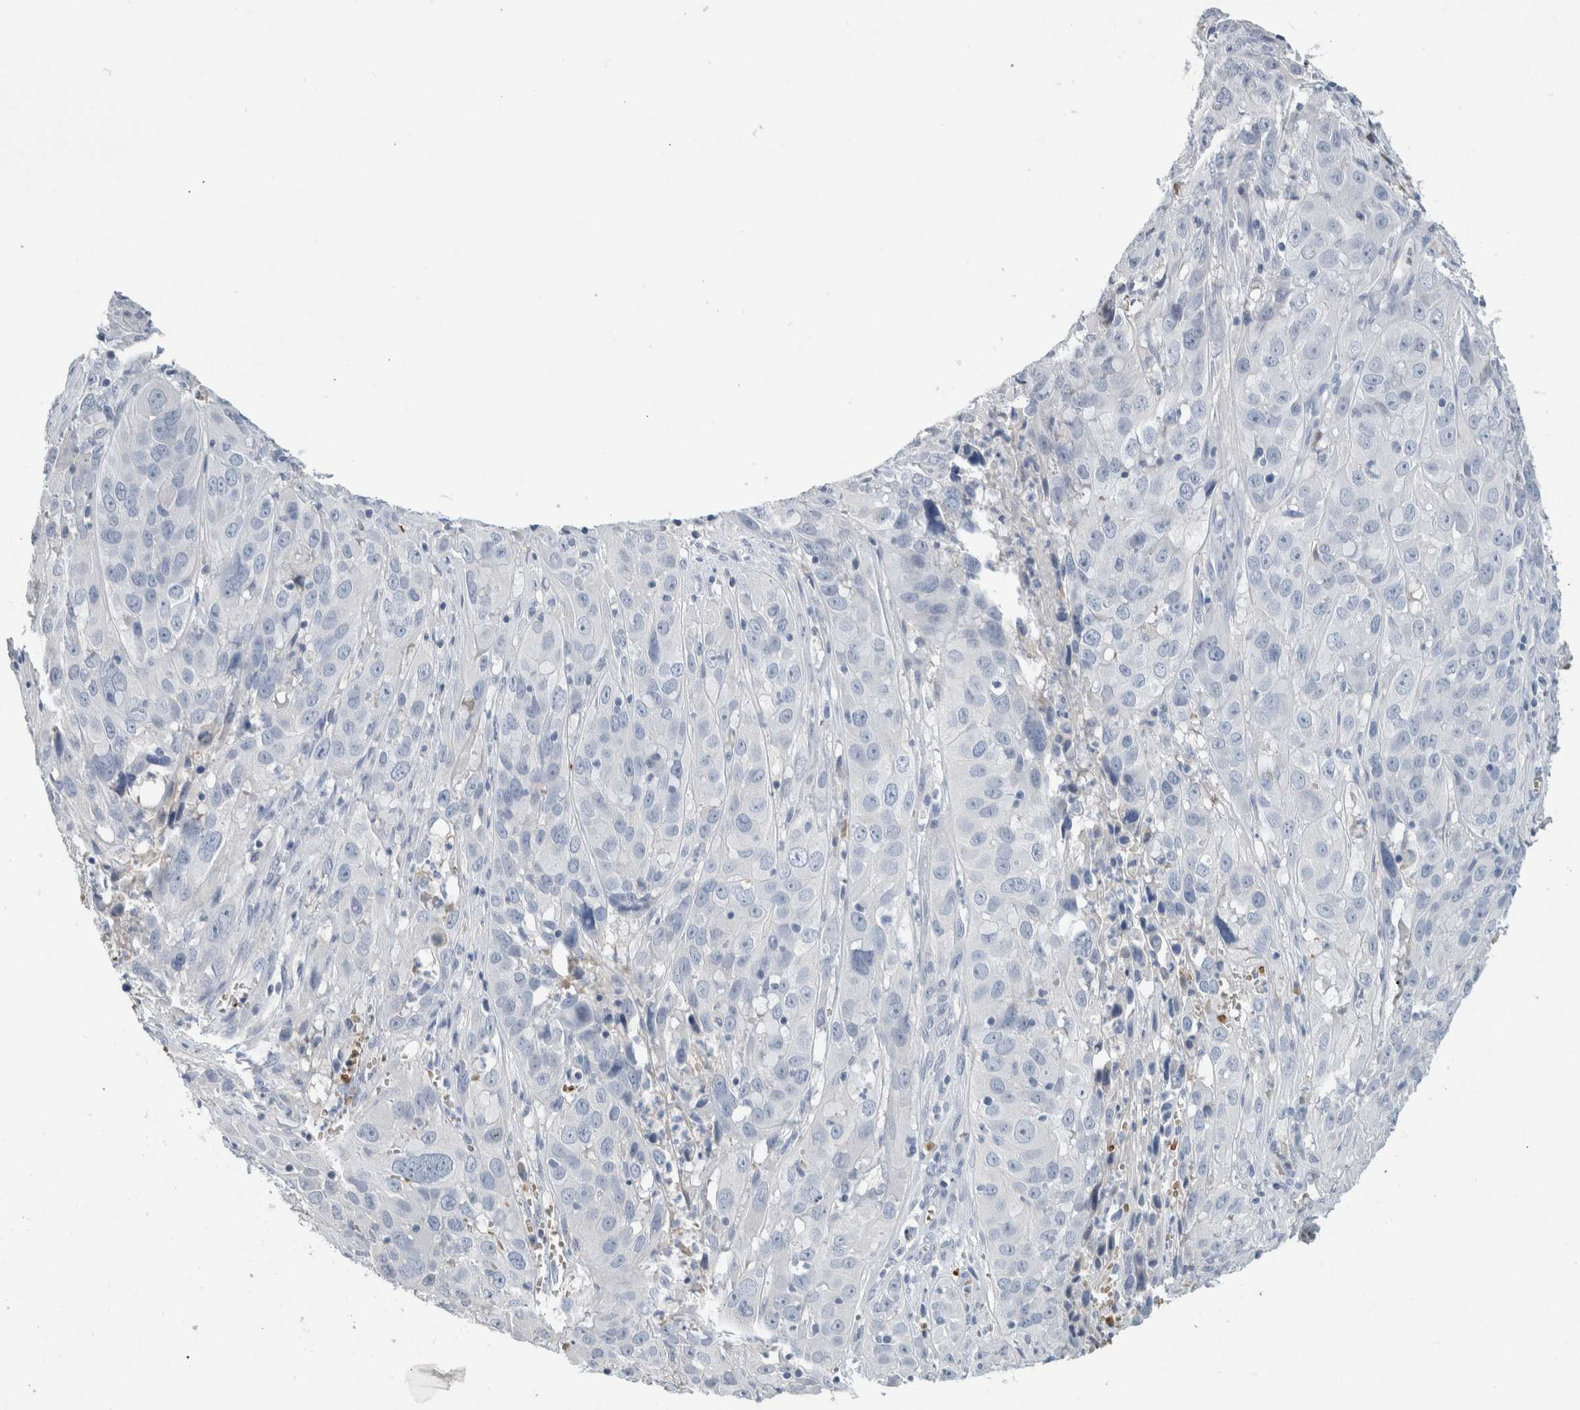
{"staining": {"intensity": "negative", "quantity": "none", "location": "none"}, "tissue": "cervical cancer", "cell_type": "Tumor cells", "image_type": "cancer", "snomed": [{"axis": "morphology", "description": "Squamous cell carcinoma, NOS"}, {"axis": "topography", "description": "Cervix"}], "caption": "Tumor cells are negative for protein expression in human cervical squamous cell carcinoma.", "gene": "CA1", "patient": {"sex": "female", "age": 32}}